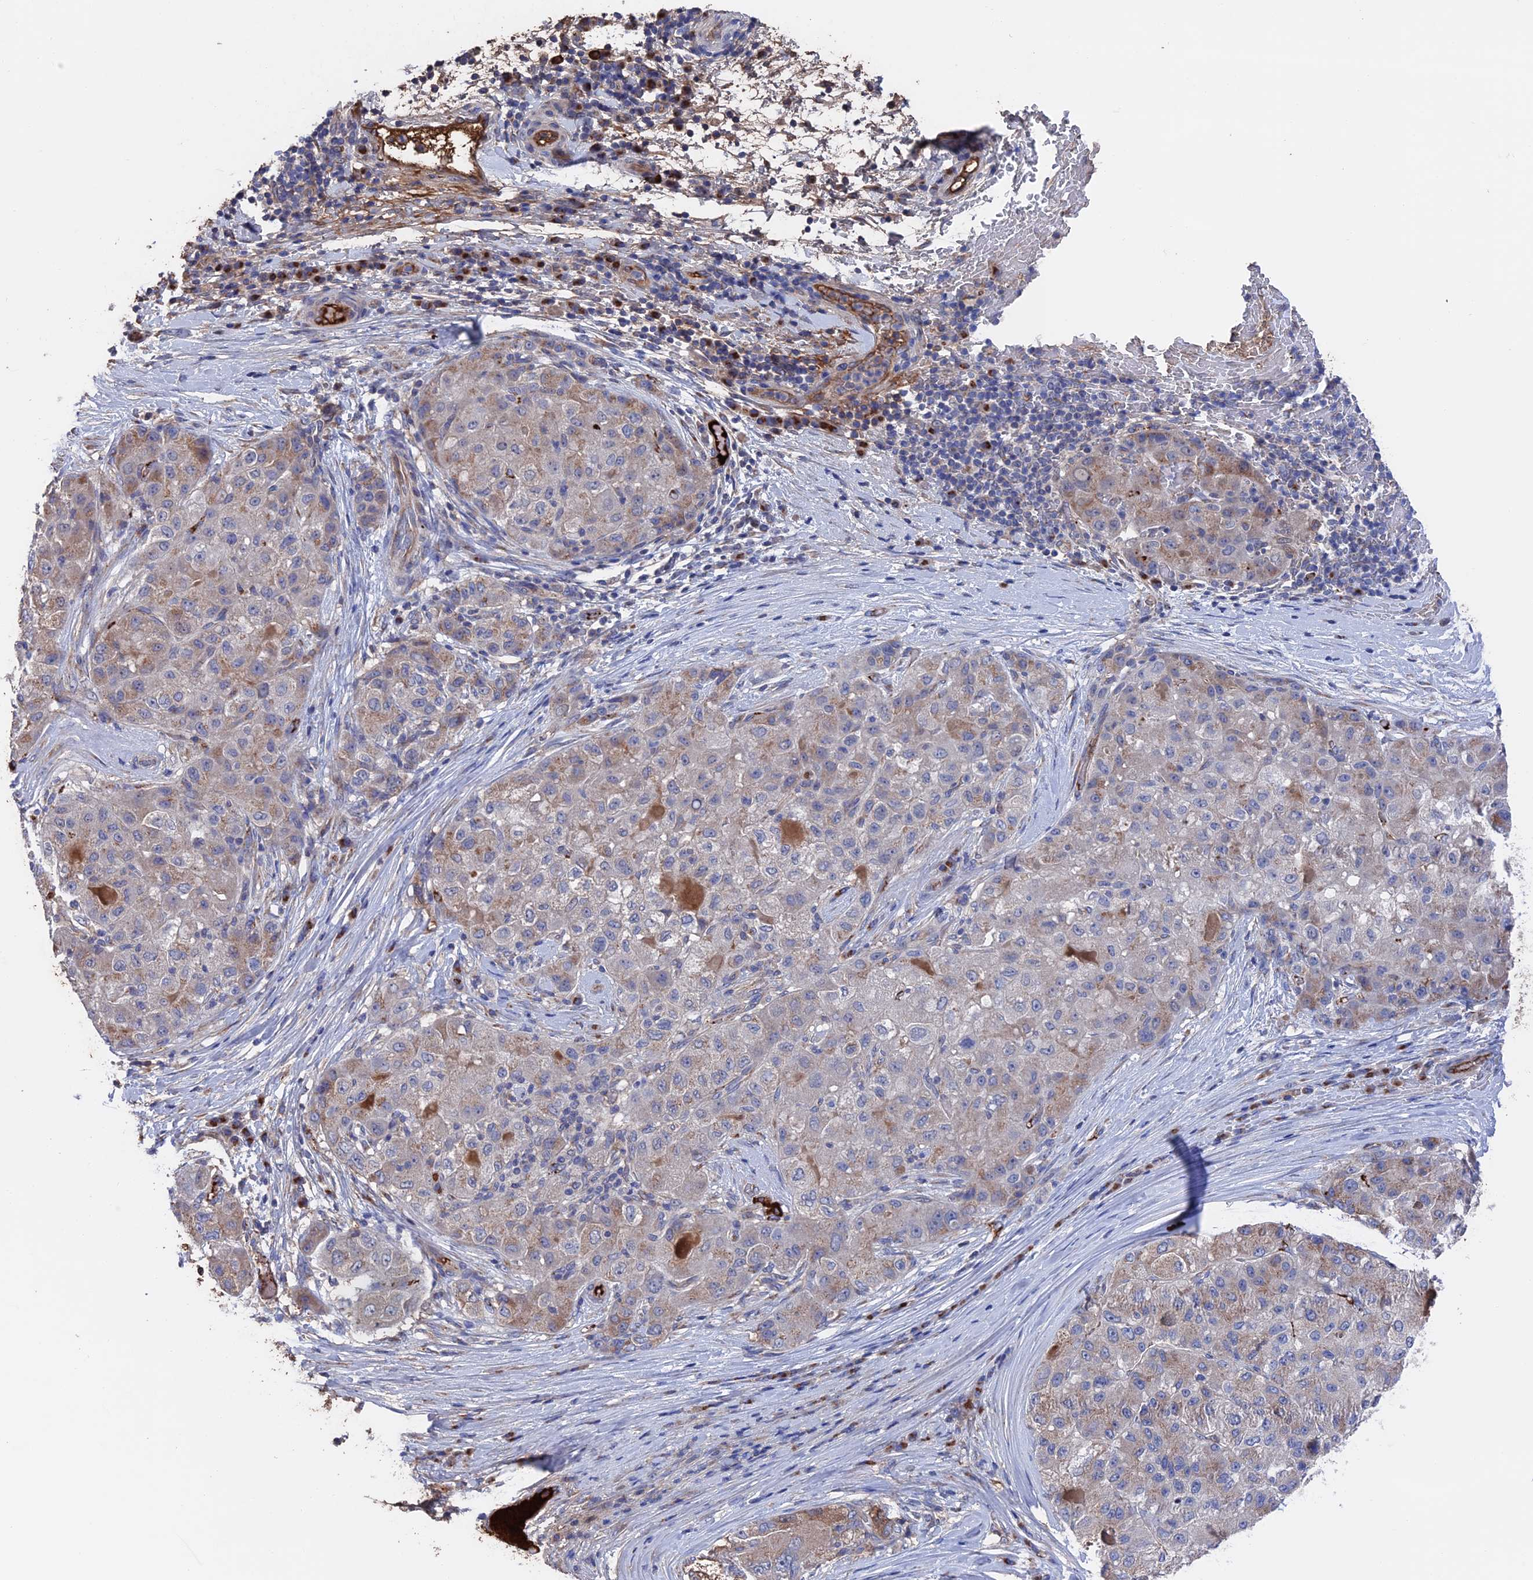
{"staining": {"intensity": "moderate", "quantity": "<25%", "location": "cytoplasmic/membranous"}, "tissue": "liver cancer", "cell_type": "Tumor cells", "image_type": "cancer", "snomed": [{"axis": "morphology", "description": "Carcinoma, Hepatocellular, NOS"}, {"axis": "topography", "description": "Liver"}], "caption": "Liver cancer (hepatocellular carcinoma) tissue demonstrates moderate cytoplasmic/membranous expression in about <25% of tumor cells, visualized by immunohistochemistry. (DAB IHC with brightfield microscopy, high magnification).", "gene": "HPF1", "patient": {"sex": "male", "age": 80}}